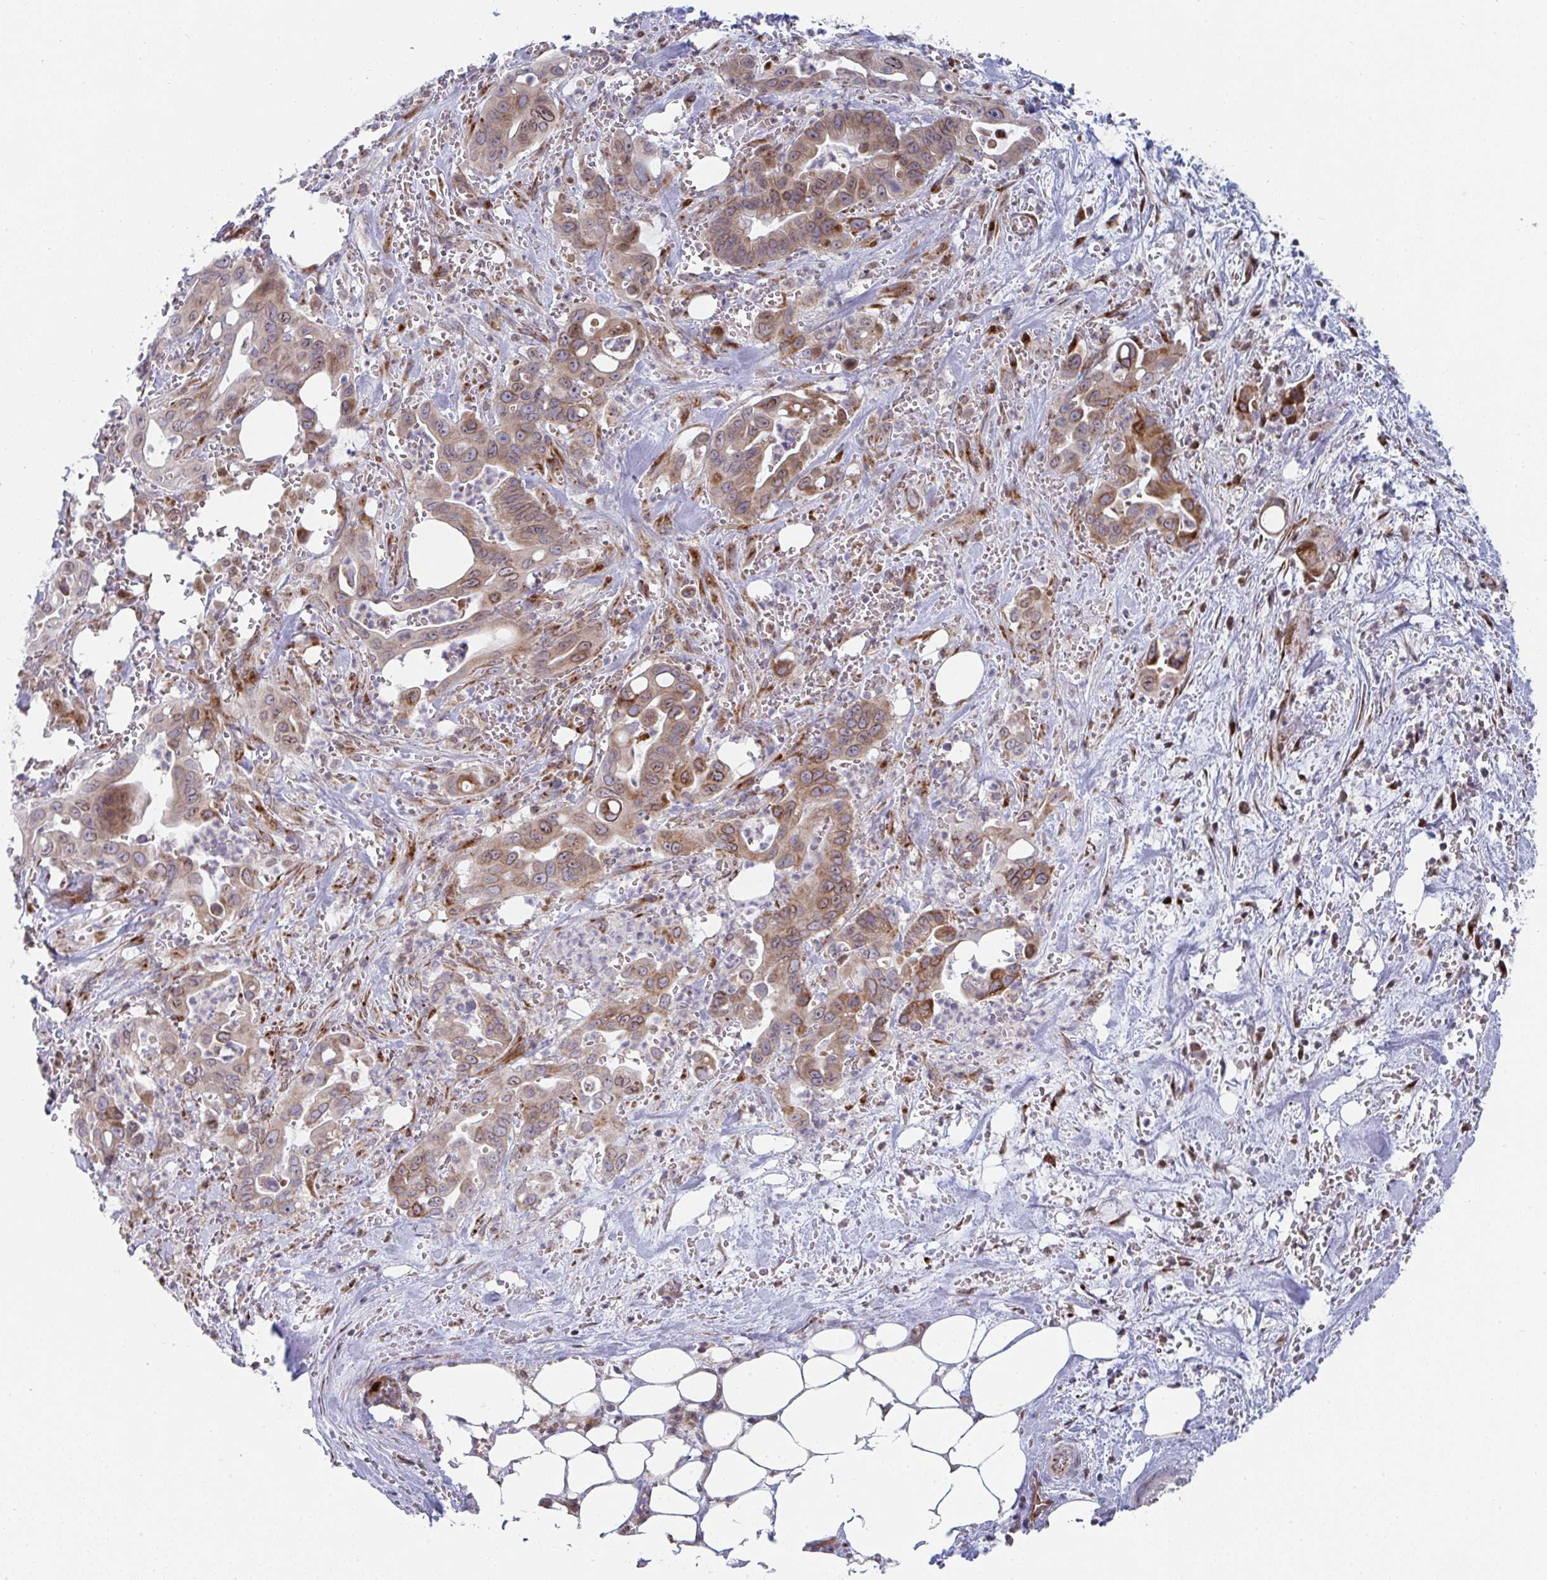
{"staining": {"intensity": "weak", "quantity": "25%-75%", "location": "cytoplasmic/membranous"}, "tissue": "pancreatic cancer", "cell_type": "Tumor cells", "image_type": "cancer", "snomed": [{"axis": "morphology", "description": "Adenocarcinoma, NOS"}, {"axis": "topography", "description": "Pancreas"}], "caption": "Pancreatic adenocarcinoma stained with a brown dye exhibits weak cytoplasmic/membranous positive positivity in approximately 25%-75% of tumor cells.", "gene": "PRKCH", "patient": {"sex": "male", "age": 61}}